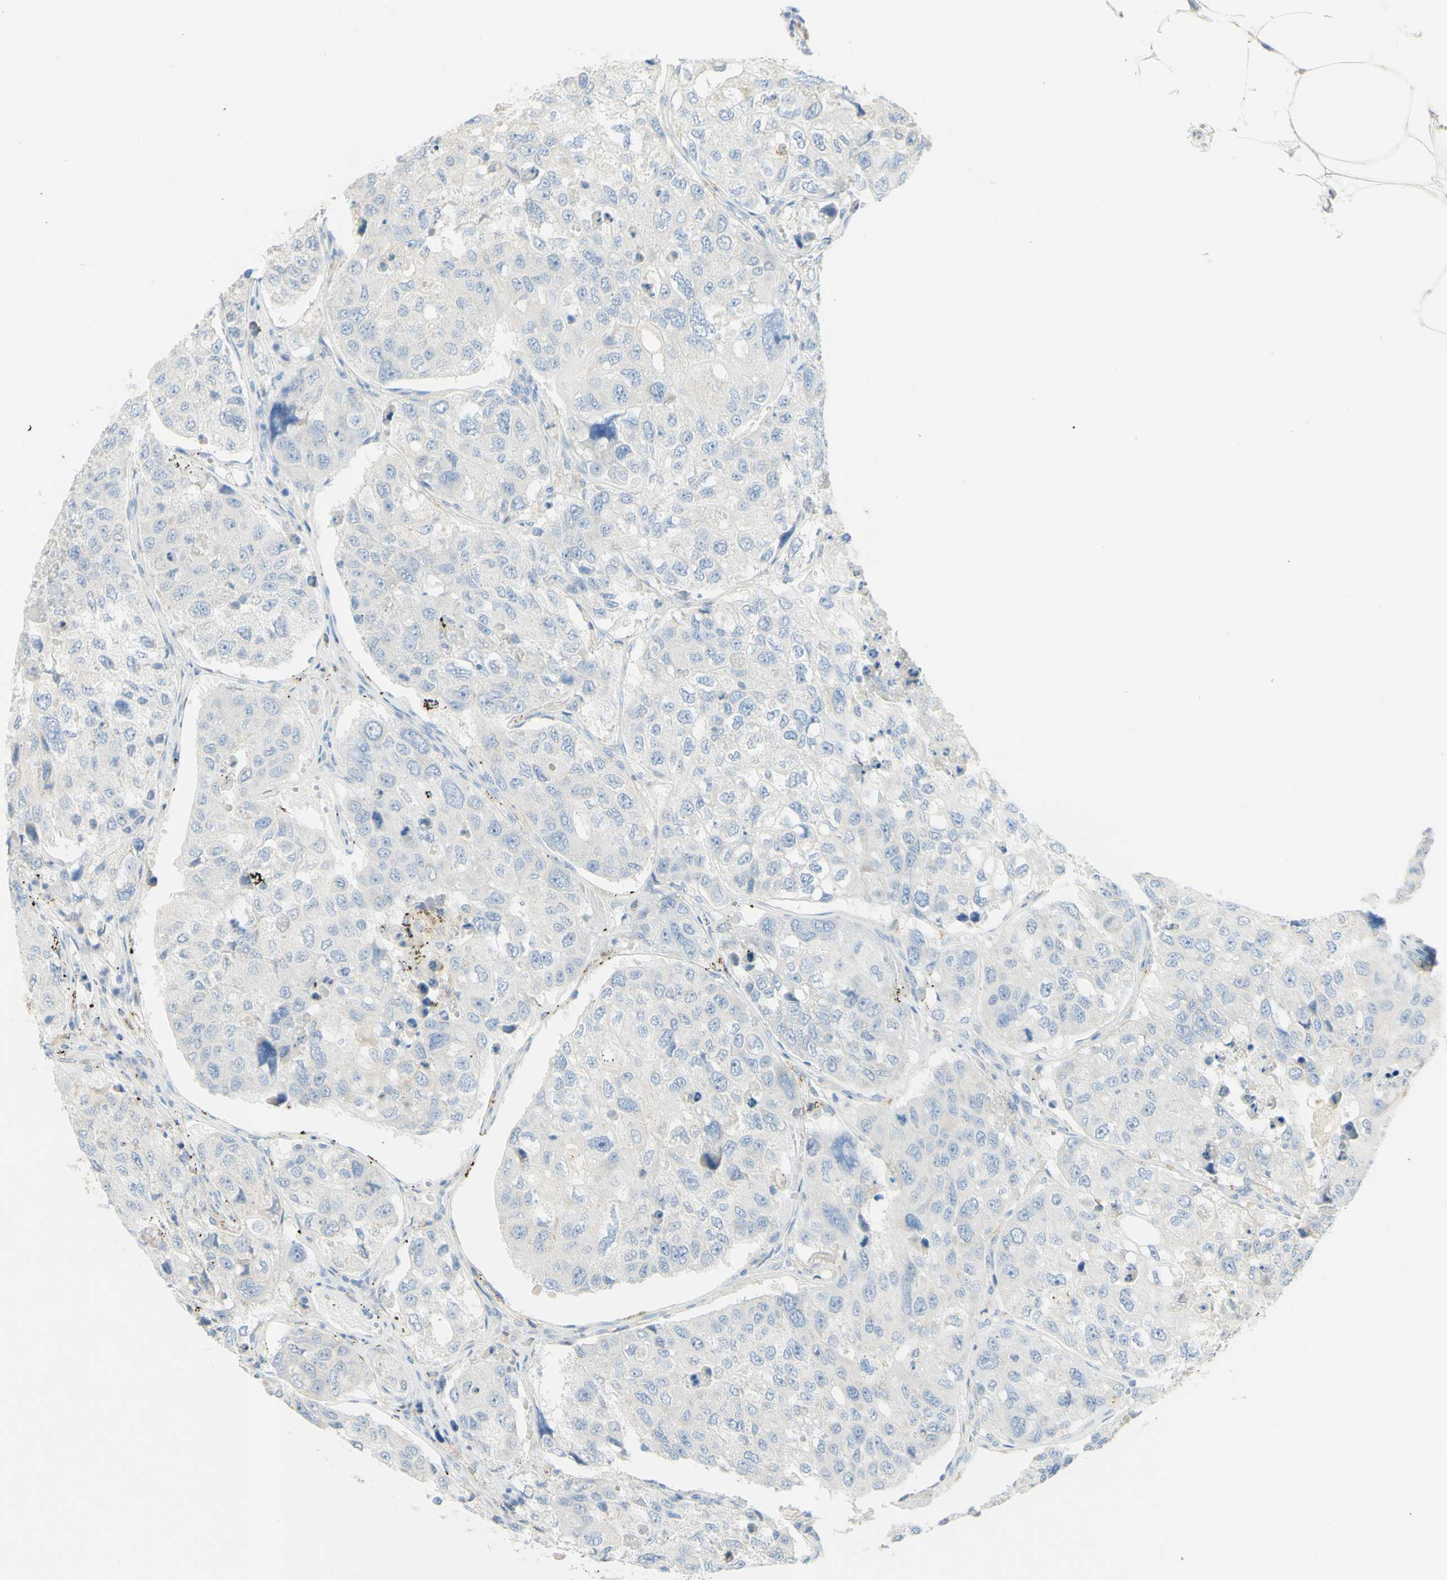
{"staining": {"intensity": "negative", "quantity": "none", "location": "none"}, "tissue": "urothelial cancer", "cell_type": "Tumor cells", "image_type": "cancer", "snomed": [{"axis": "morphology", "description": "Urothelial carcinoma, High grade"}, {"axis": "topography", "description": "Lymph node"}, {"axis": "topography", "description": "Urinary bladder"}], "caption": "The photomicrograph reveals no significant positivity in tumor cells of high-grade urothelial carcinoma.", "gene": "TSPAN1", "patient": {"sex": "male", "age": 51}}